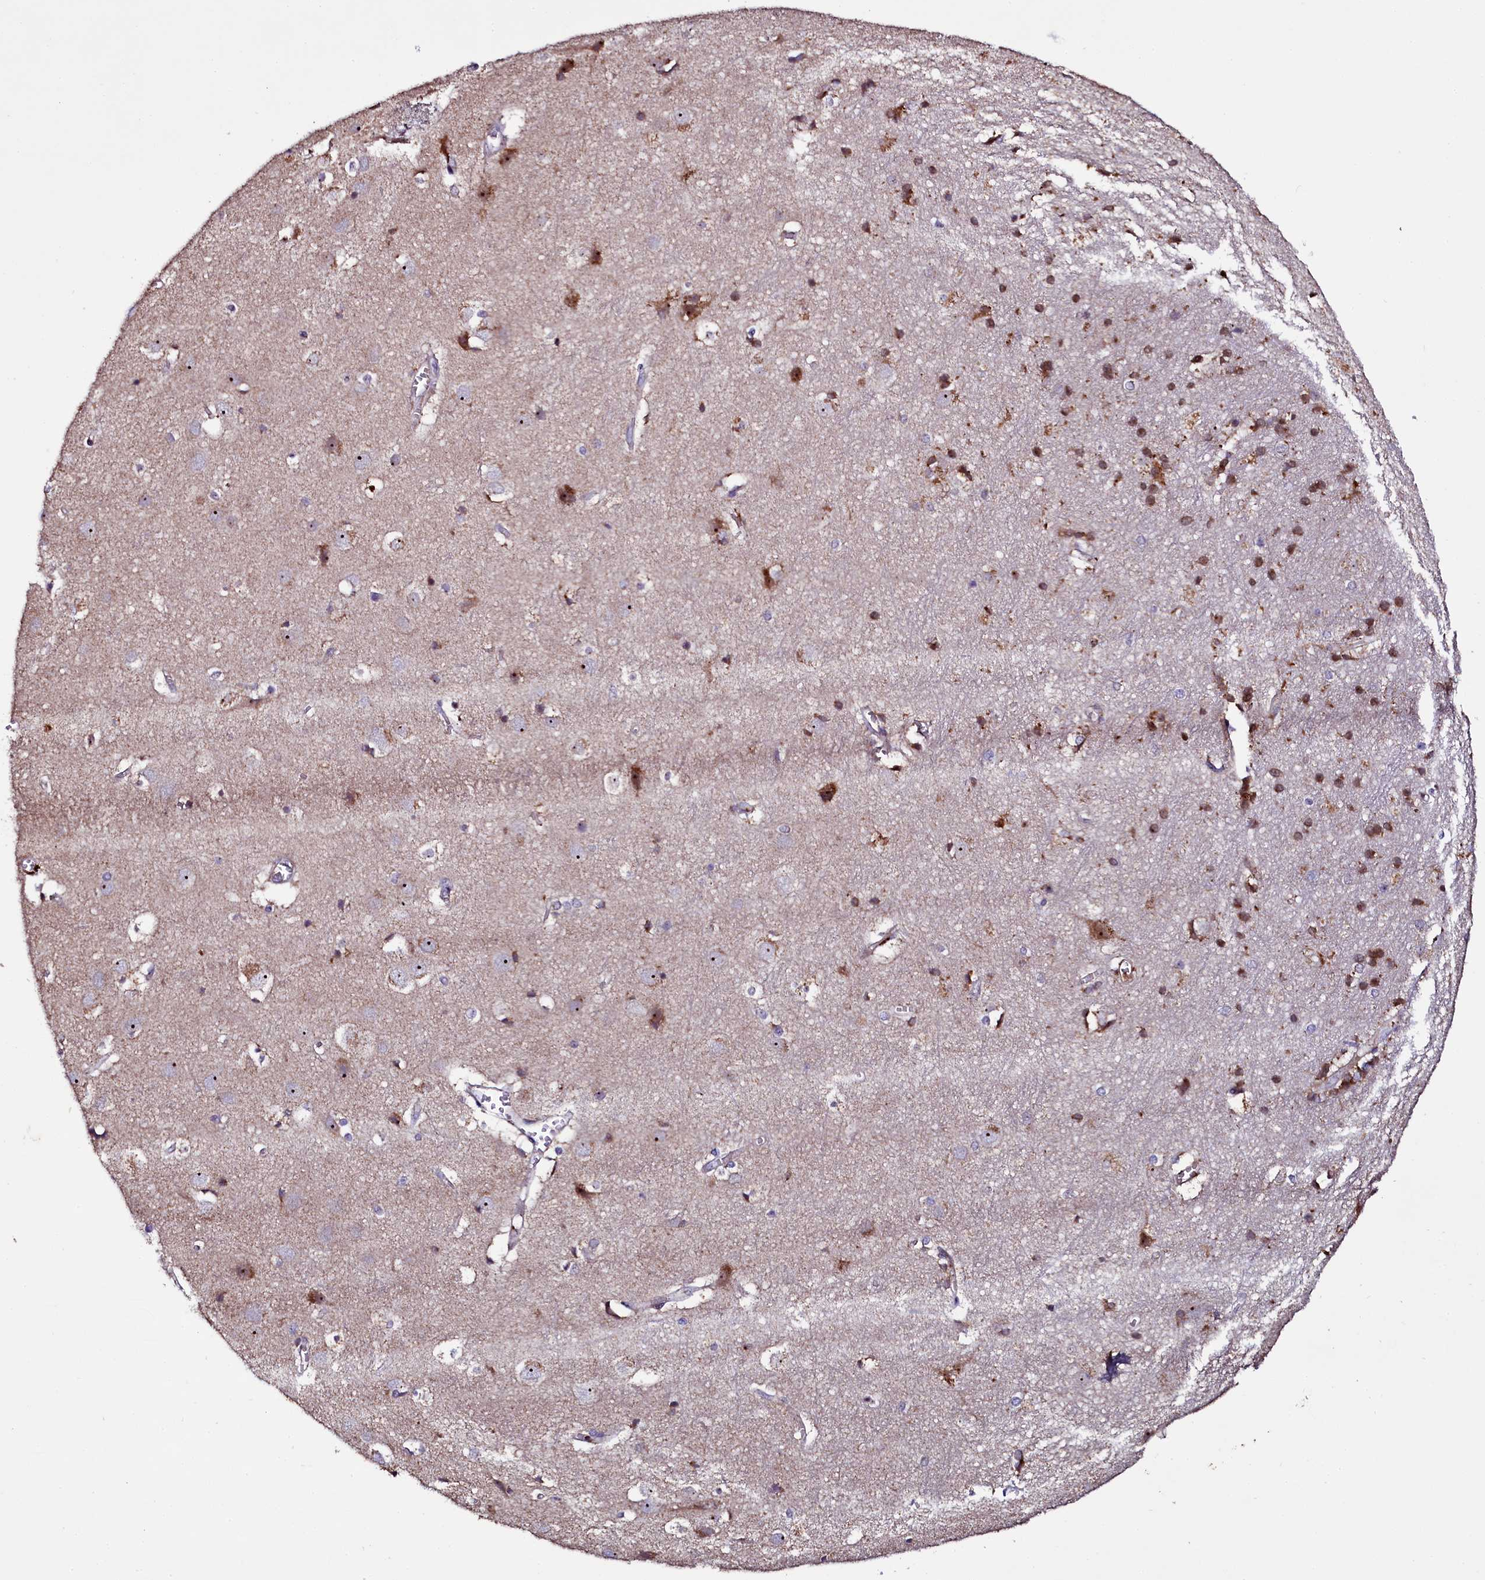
{"staining": {"intensity": "weak", "quantity": "25%-75%", "location": "cytoplasmic/membranous"}, "tissue": "cerebral cortex", "cell_type": "Endothelial cells", "image_type": "normal", "snomed": [{"axis": "morphology", "description": "Normal tissue, NOS"}, {"axis": "topography", "description": "Cerebral cortex"}], "caption": "Immunohistochemical staining of benign cerebral cortex reveals low levels of weak cytoplasmic/membranous positivity in approximately 25%-75% of endothelial cells.", "gene": "NAA80", "patient": {"sex": "male", "age": 54}}